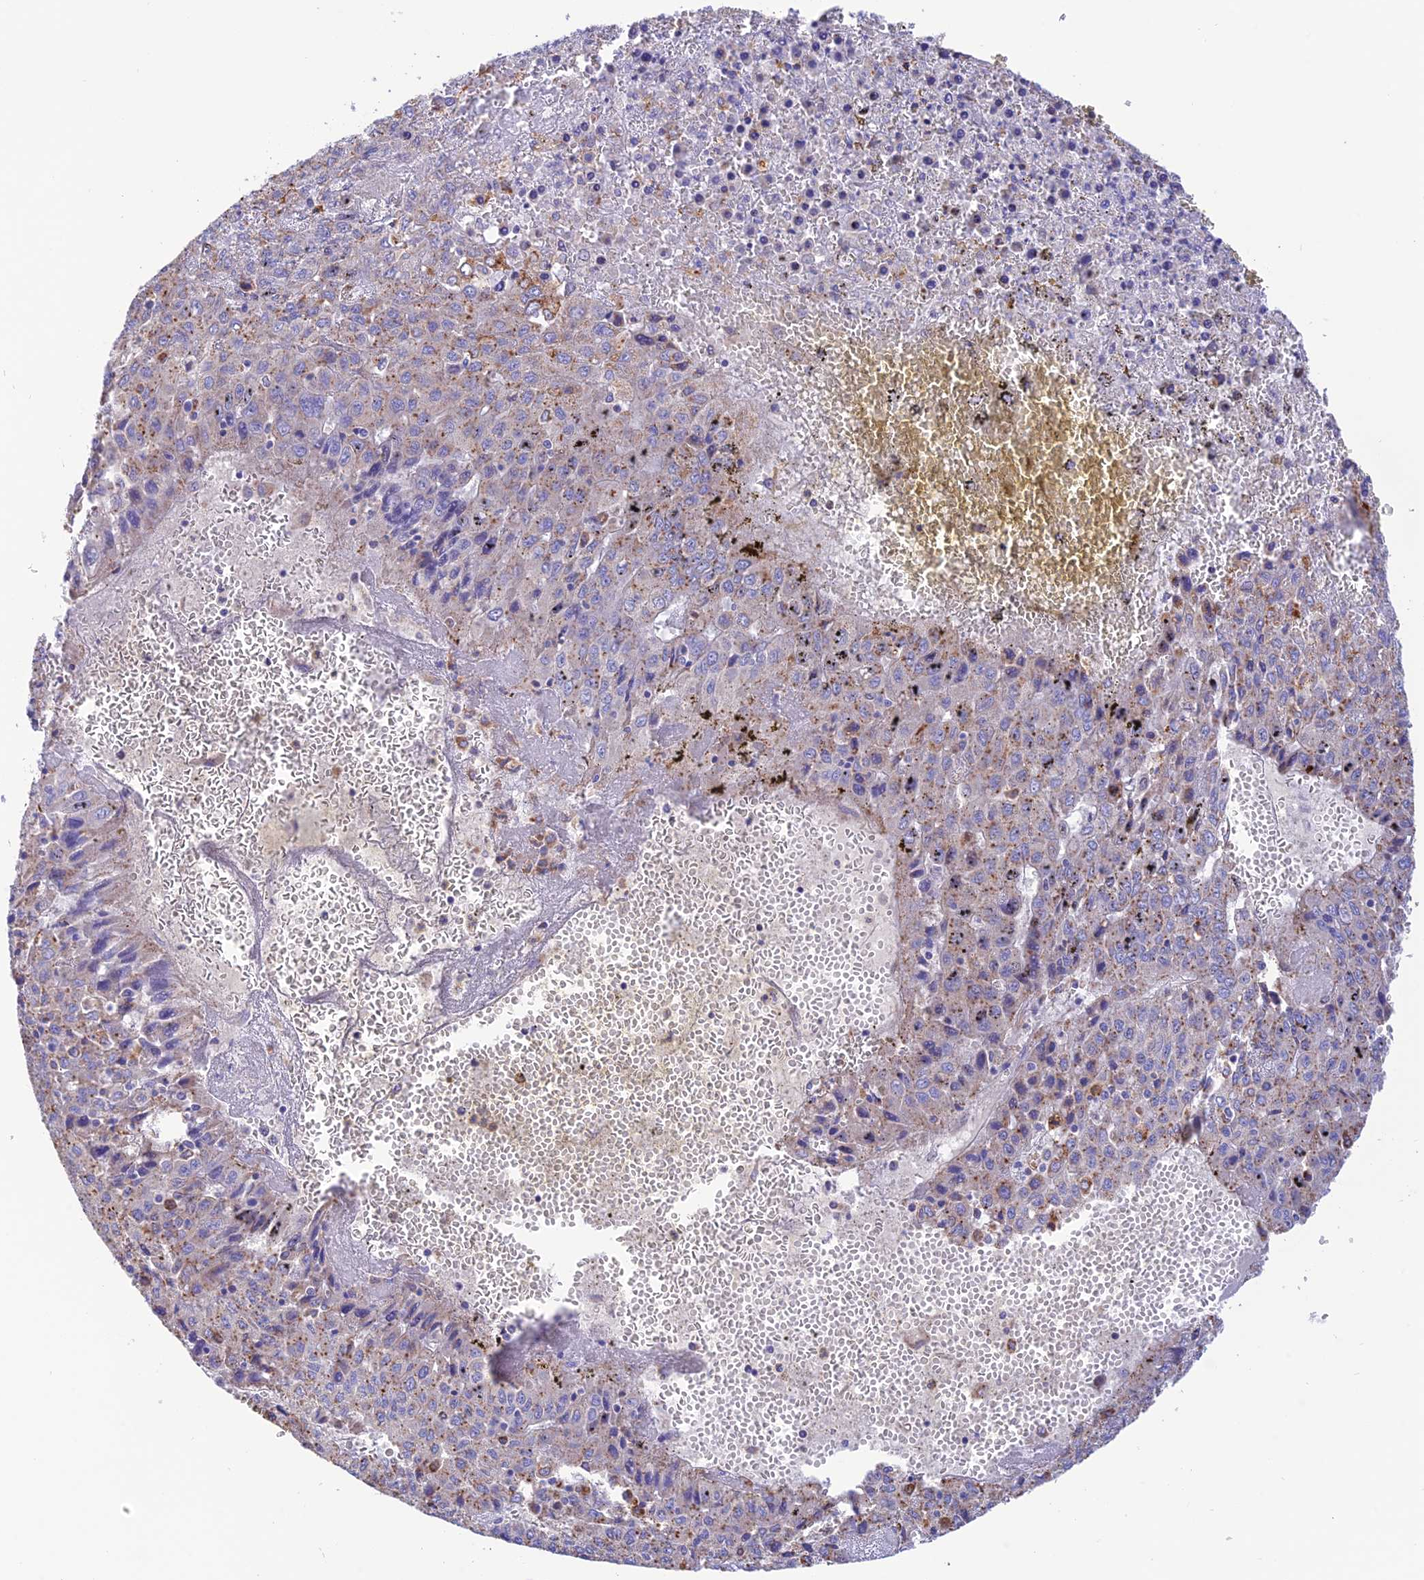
{"staining": {"intensity": "moderate", "quantity": "<25%", "location": "cytoplasmic/membranous"}, "tissue": "liver cancer", "cell_type": "Tumor cells", "image_type": "cancer", "snomed": [{"axis": "morphology", "description": "Carcinoma, Hepatocellular, NOS"}, {"axis": "topography", "description": "Liver"}], "caption": "Hepatocellular carcinoma (liver) was stained to show a protein in brown. There is low levels of moderate cytoplasmic/membranous staining in about <25% of tumor cells.", "gene": "VKORC1", "patient": {"sex": "female", "age": 53}}